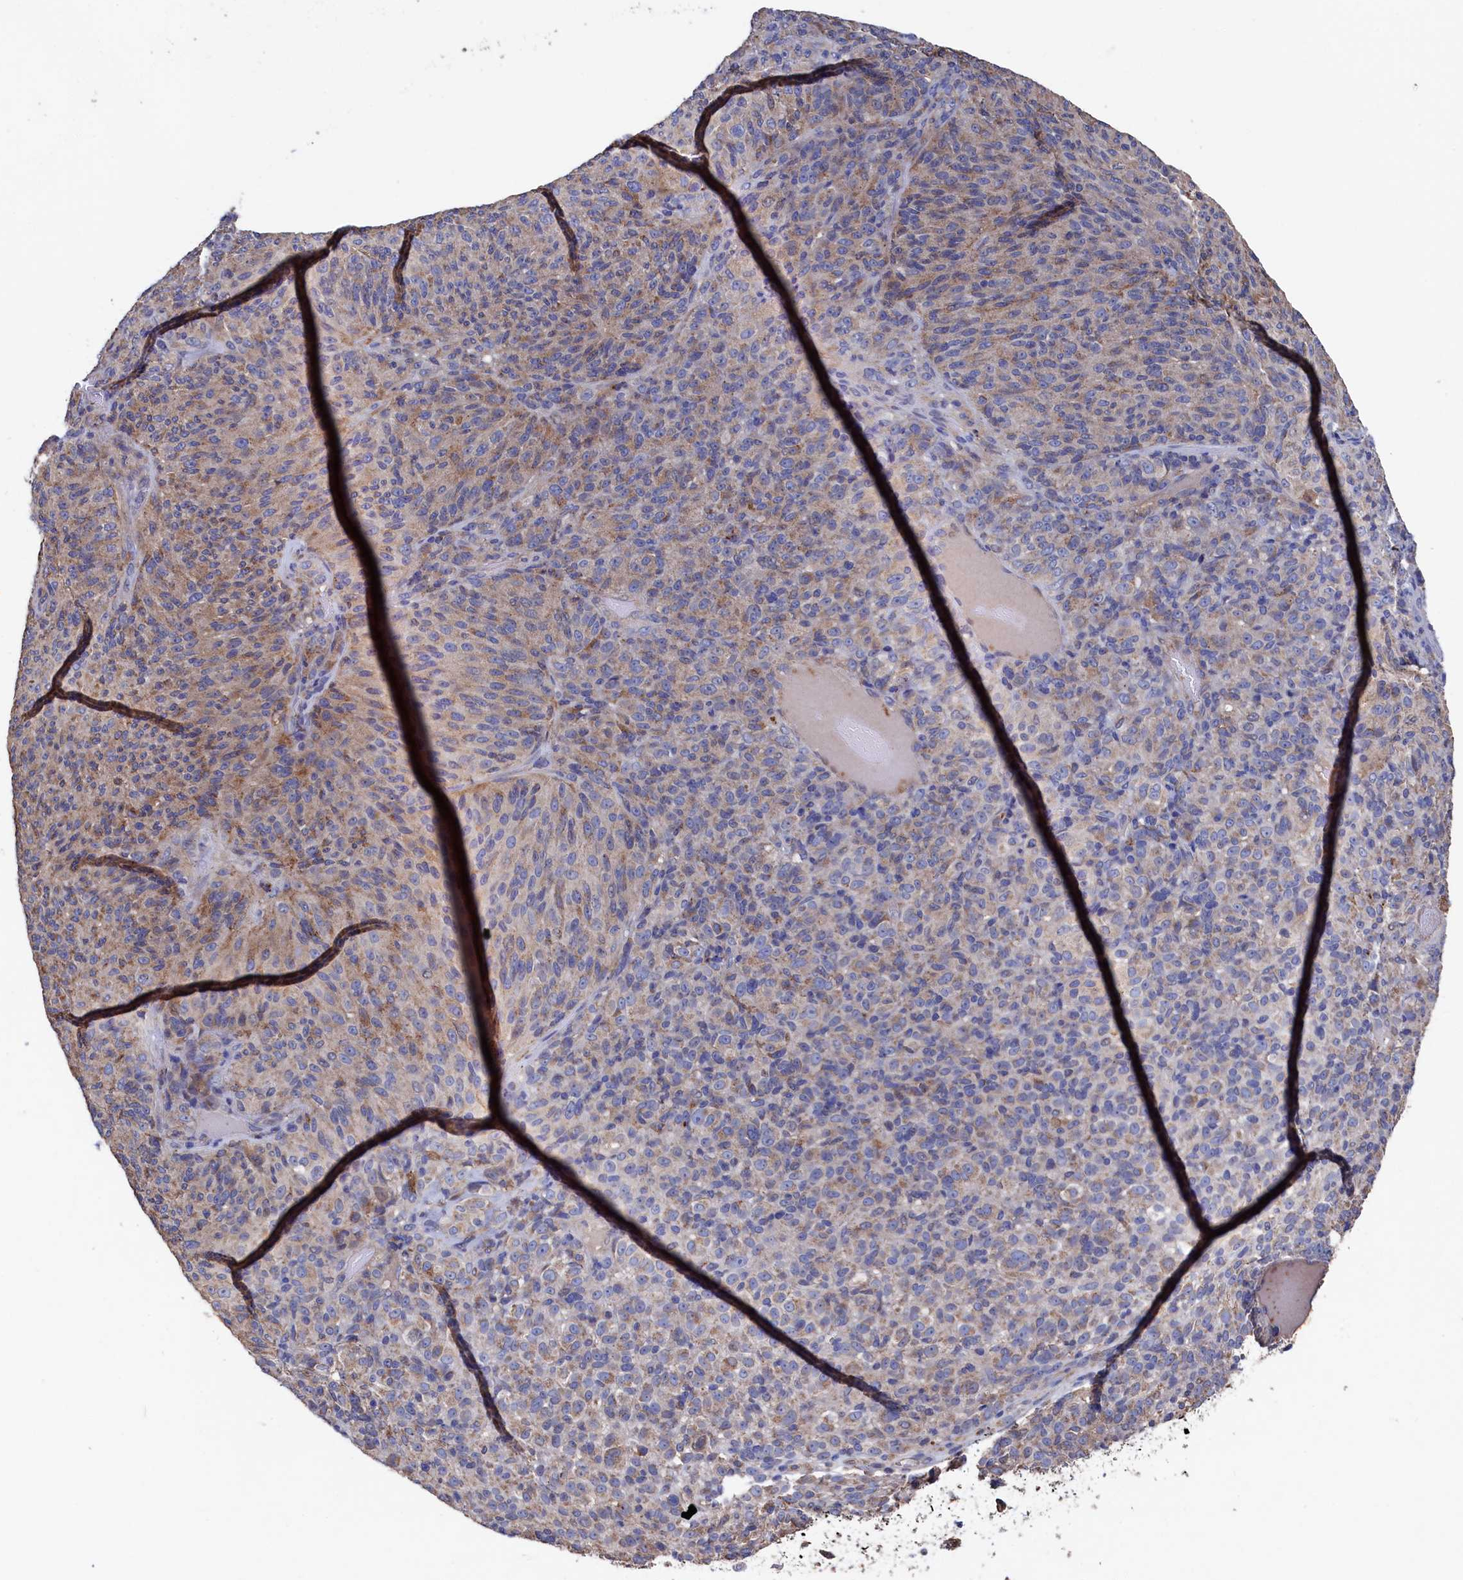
{"staining": {"intensity": "weak", "quantity": "<25%", "location": "cytoplasmic/membranous"}, "tissue": "melanoma", "cell_type": "Tumor cells", "image_type": "cancer", "snomed": [{"axis": "morphology", "description": "Malignant melanoma, Metastatic site"}, {"axis": "topography", "description": "Brain"}], "caption": "The micrograph demonstrates no staining of tumor cells in malignant melanoma (metastatic site).", "gene": "TK2", "patient": {"sex": "female", "age": 56}}